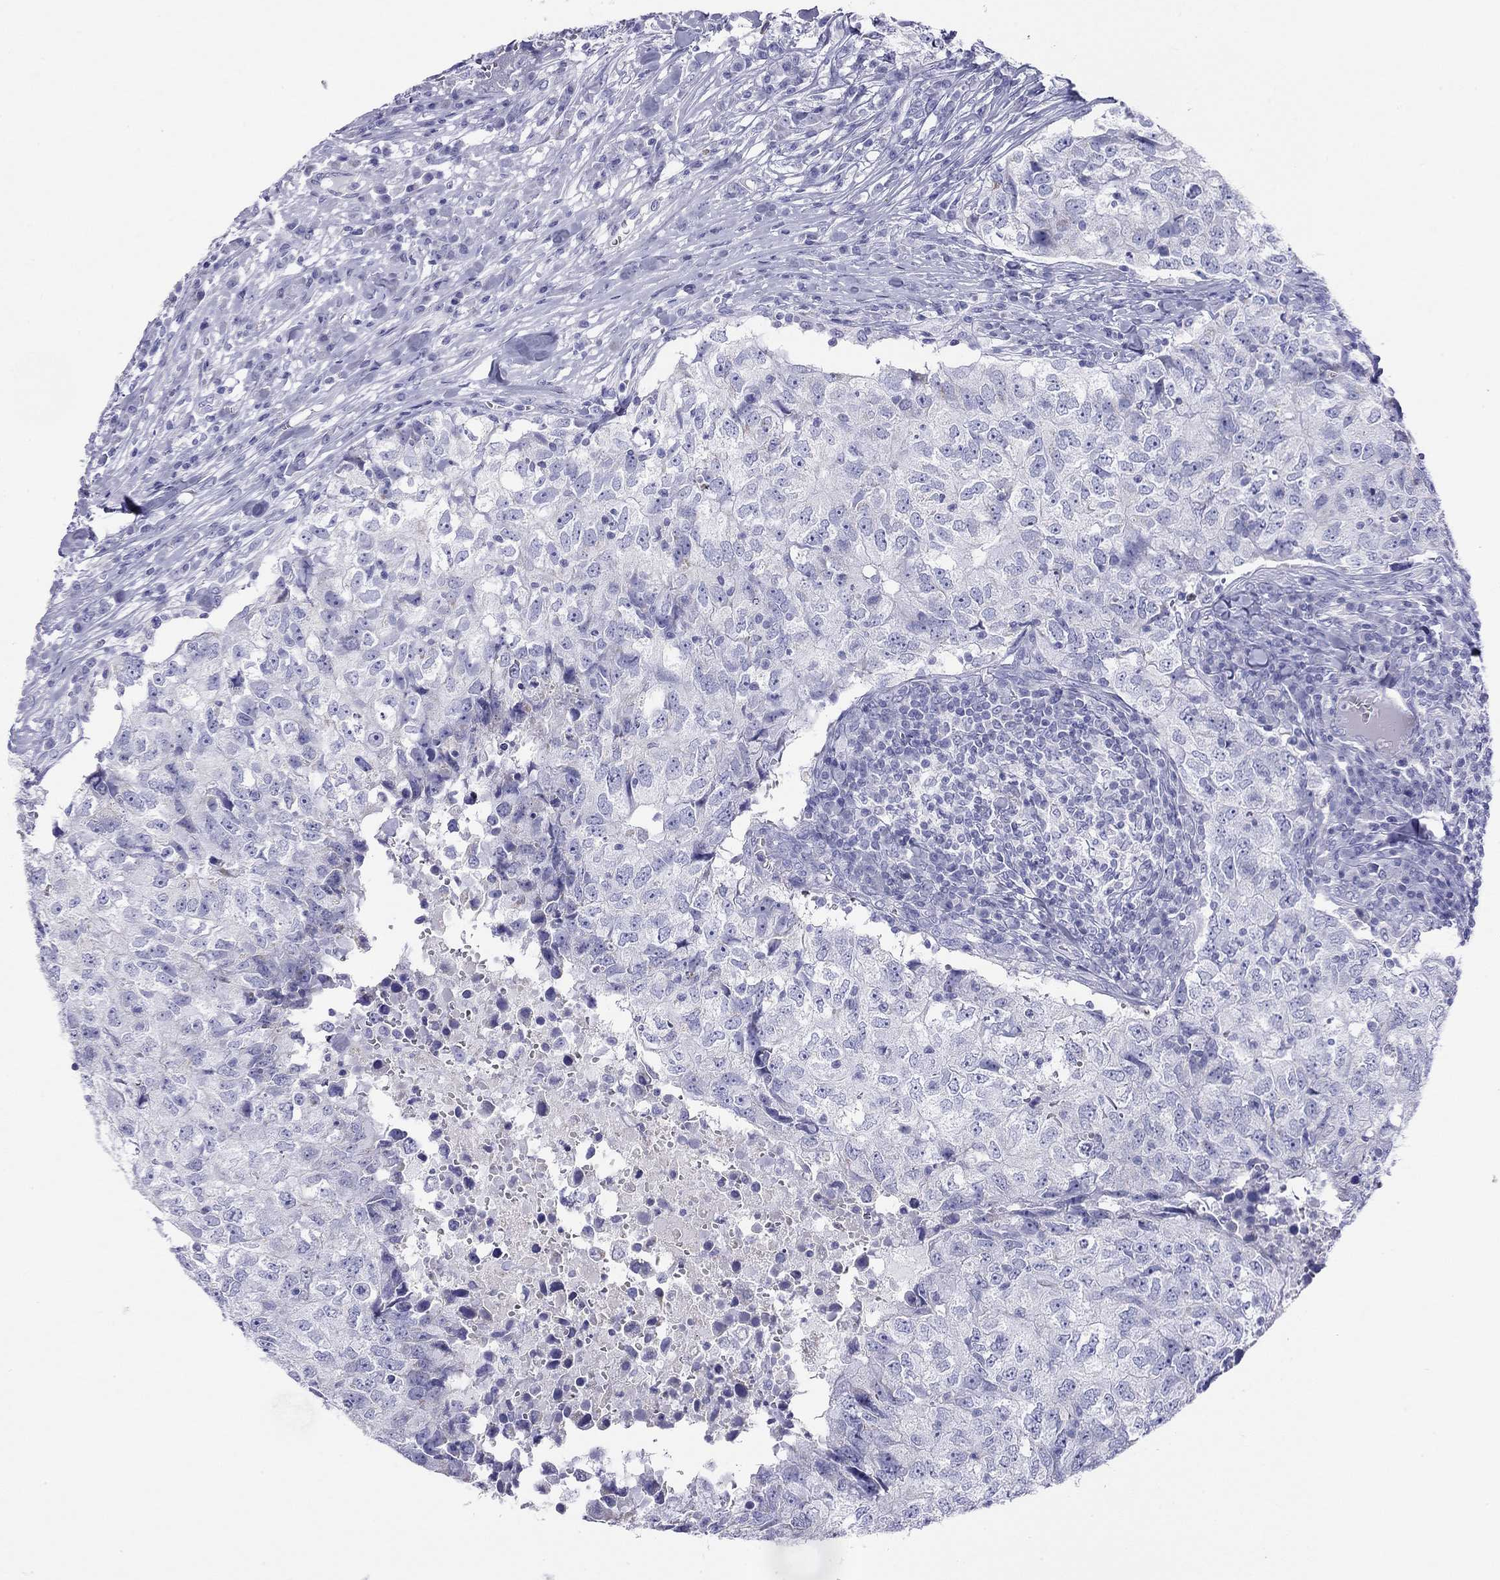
{"staining": {"intensity": "negative", "quantity": "none", "location": "none"}, "tissue": "breast cancer", "cell_type": "Tumor cells", "image_type": "cancer", "snomed": [{"axis": "morphology", "description": "Duct carcinoma"}, {"axis": "topography", "description": "Breast"}], "caption": "High magnification brightfield microscopy of breast cancer stained with DAB (3,3'-diaminobenzidine) (brown) and counterstained with hematoxylin (blue): tumor cells show no significant staining.", "gene": "DPY19L2", "patient": {"sex": "female", "age": 30}}